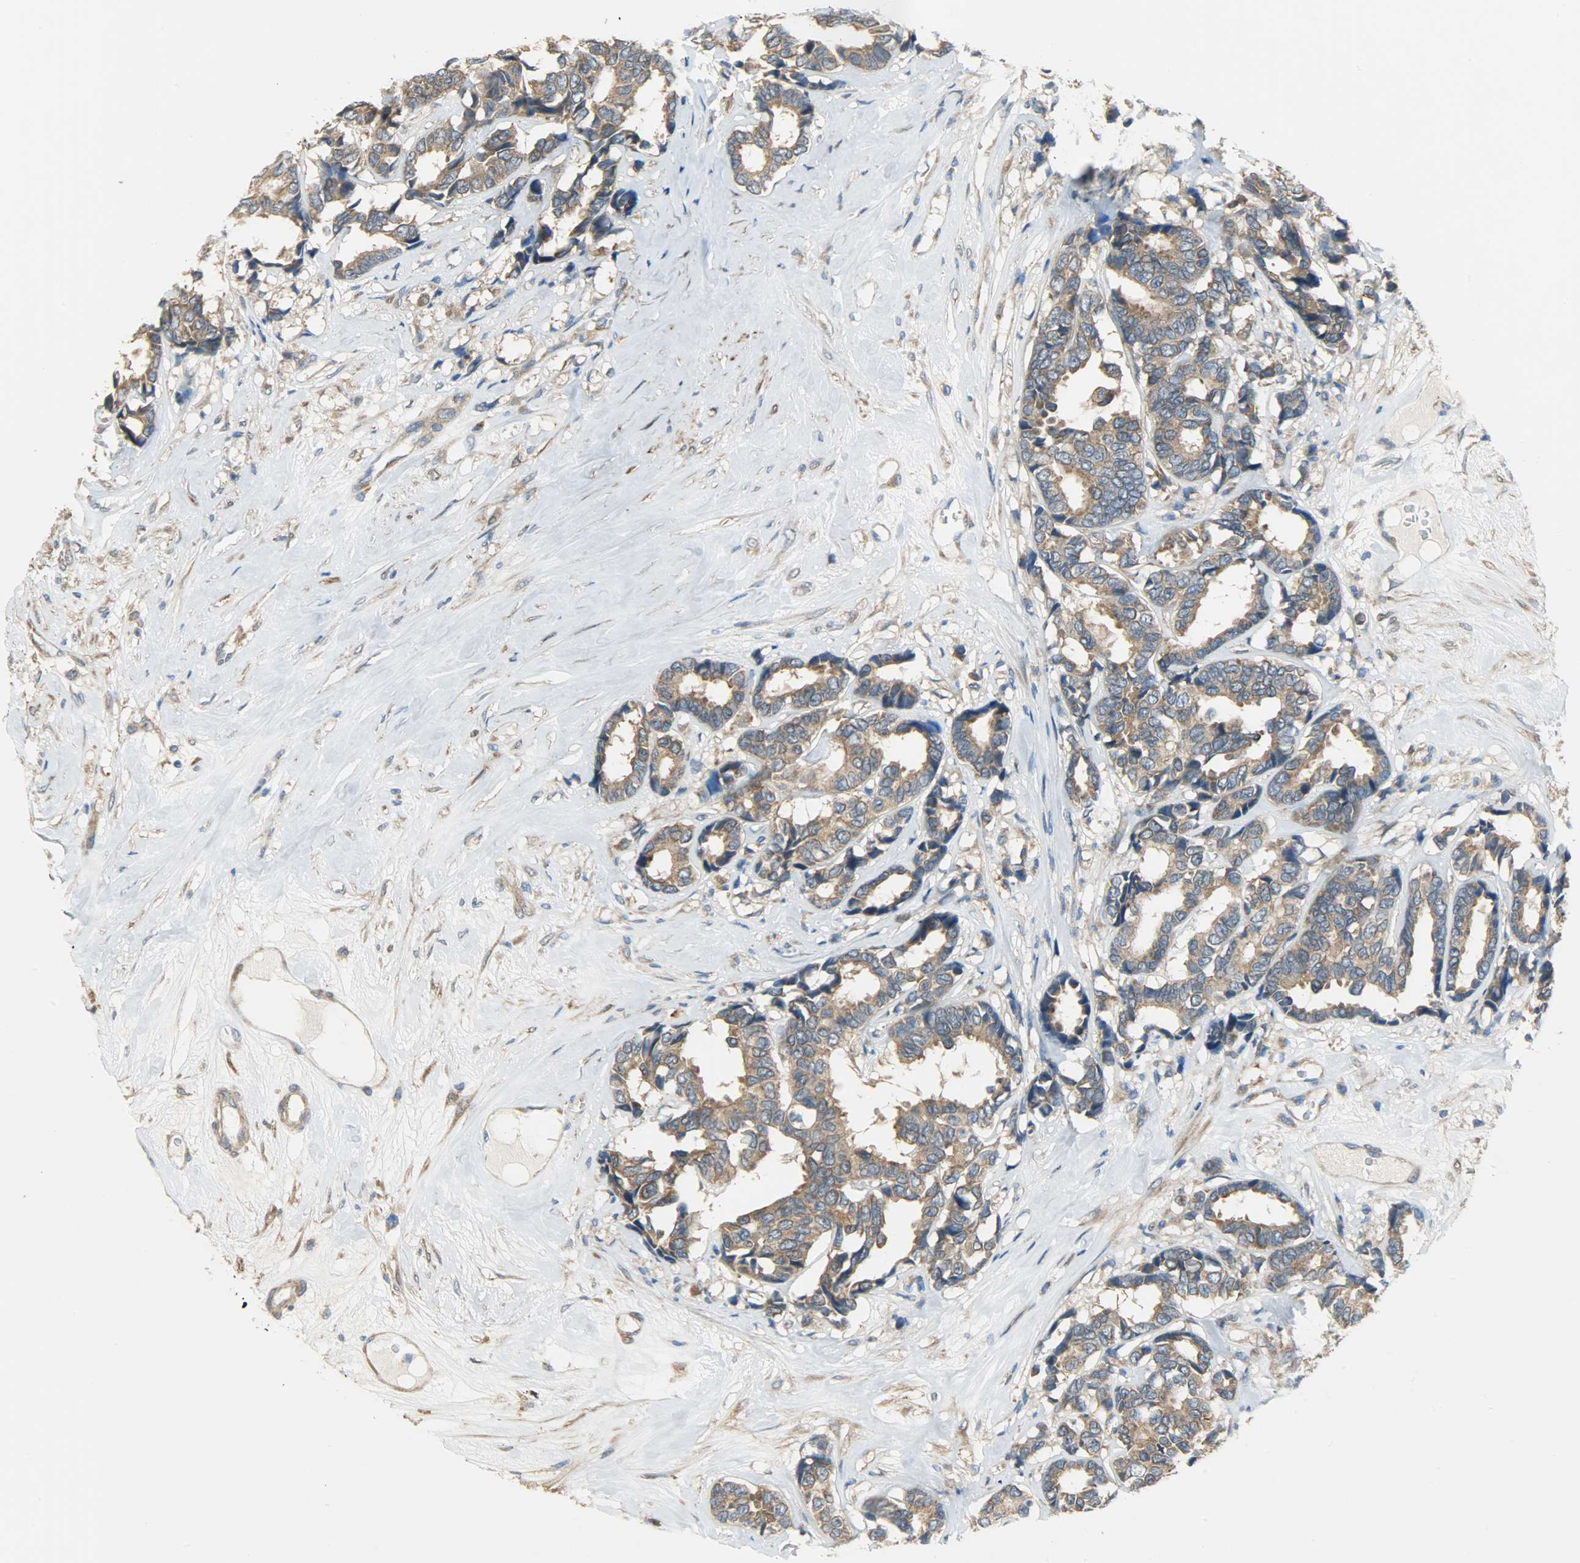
{"staining": {"intensity": "moderate", "quantity": ">75%", "location": "cytoplasmic/membranous"}, "tissue": "breast cancer", "cell_type": "Tumor cells", "image_type": "cancer", "snomed": [{"axis": "morphology", "description": "Duct carcinoma"}, {"axis": "topography", "description": "Breast"}], "caption": "Breast cancer stained for a protein reveals moderate cytoplasmic/membranous positivity in tumor cells.", "gene": "C1orf198", "patient": {"sex": "female", "age": 87}}